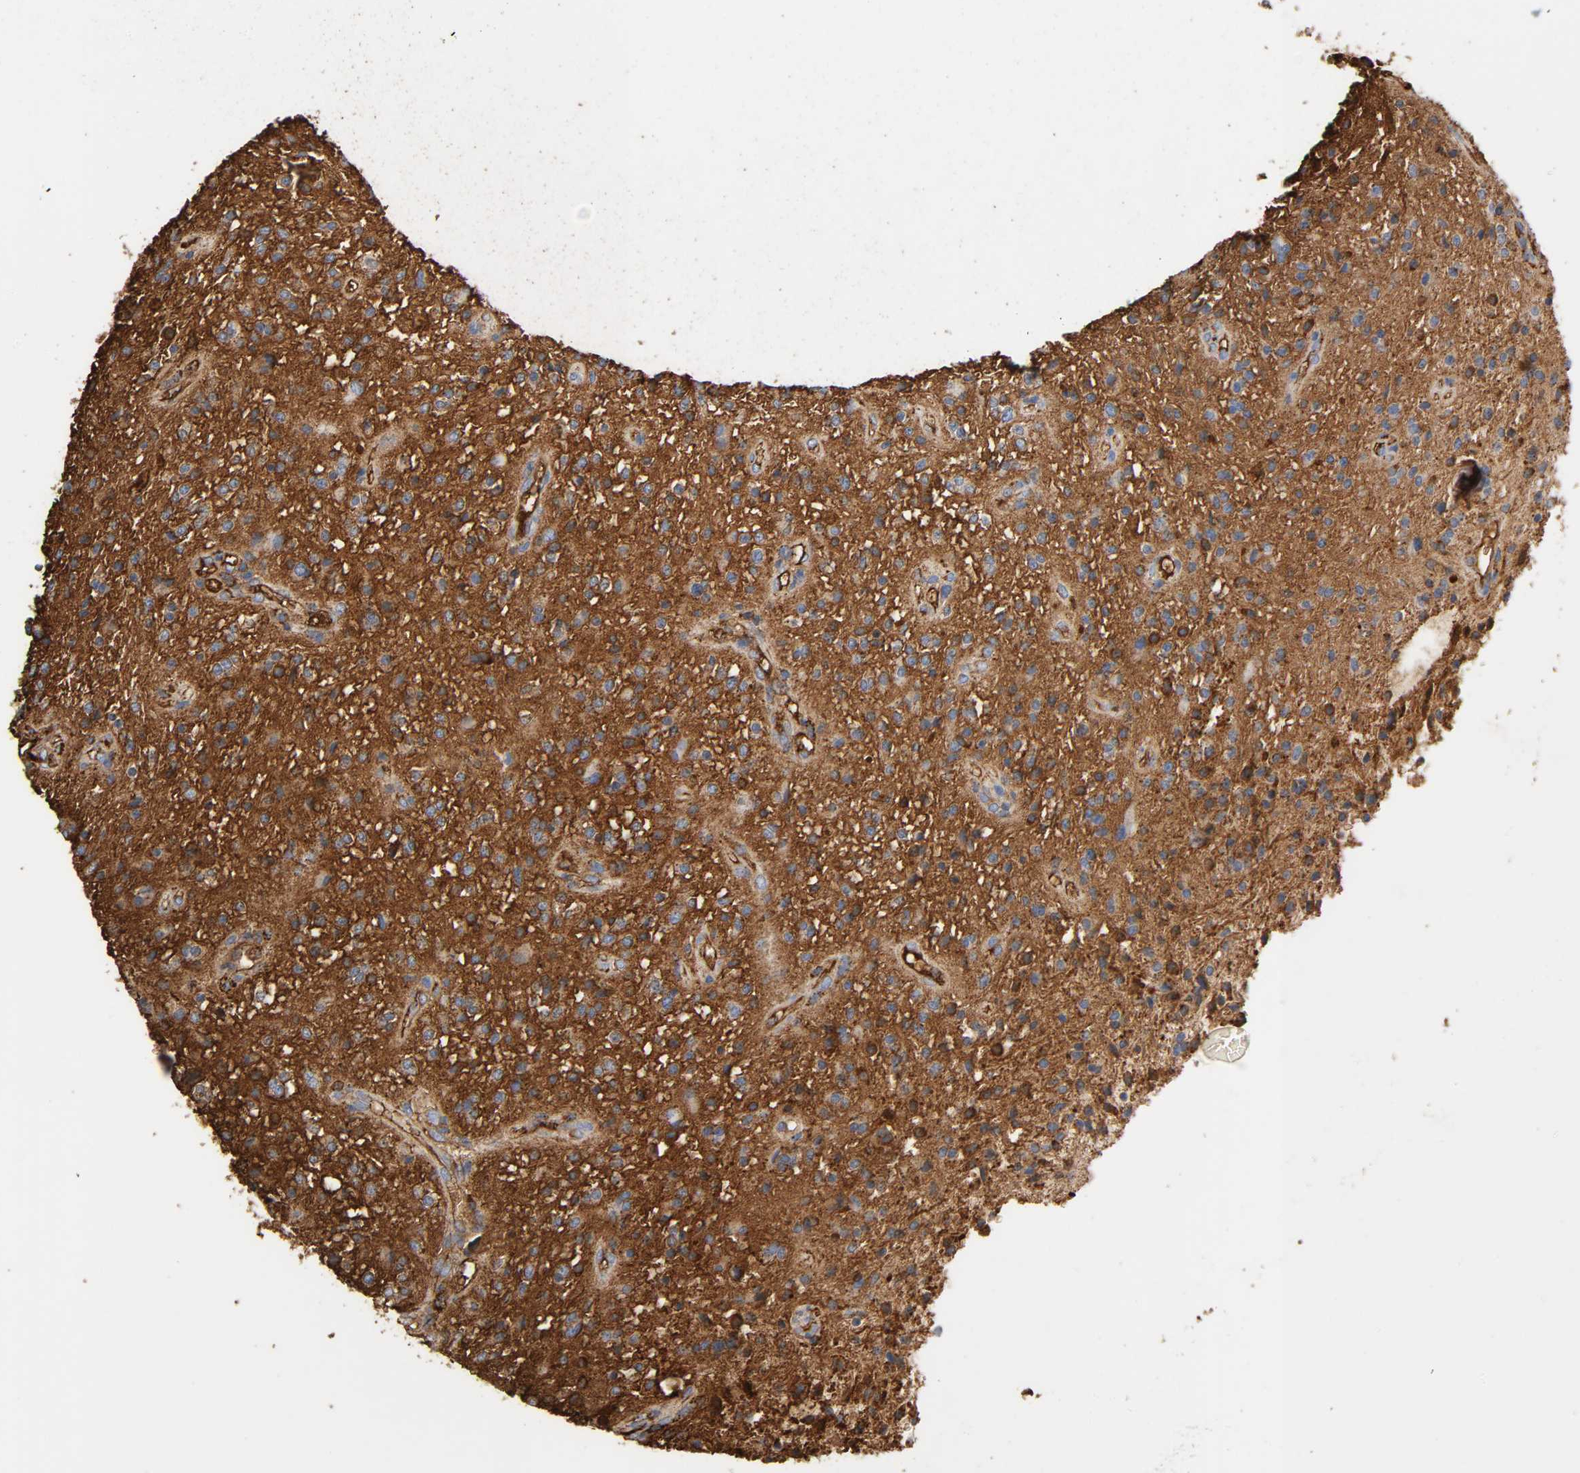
{"staining": {"intensity": "moderate", "quantity": ">75%", "location": "cytoplasmic/membranous"}, "tissue": "glioma", "cell_type": "Tumor cells", "image_type": "cancer", "snomed": [{"axis": "morphology", "description": "Glioma, malignant, NOS"}, {"axis": "topography", "description": "Cerebellum"}], "caption": "A brown stain labels moderate cytoplasmic/membranous expression of a protein in human glioma tumor cells. The protein is stained brown, and the nuclei are stained in blue (DAB (3,3'-diaminobenzidine) IHC with brightfield microscopy, high magnification).", "gene": "C3", "patient": {"sex": "female", "age": 10}}